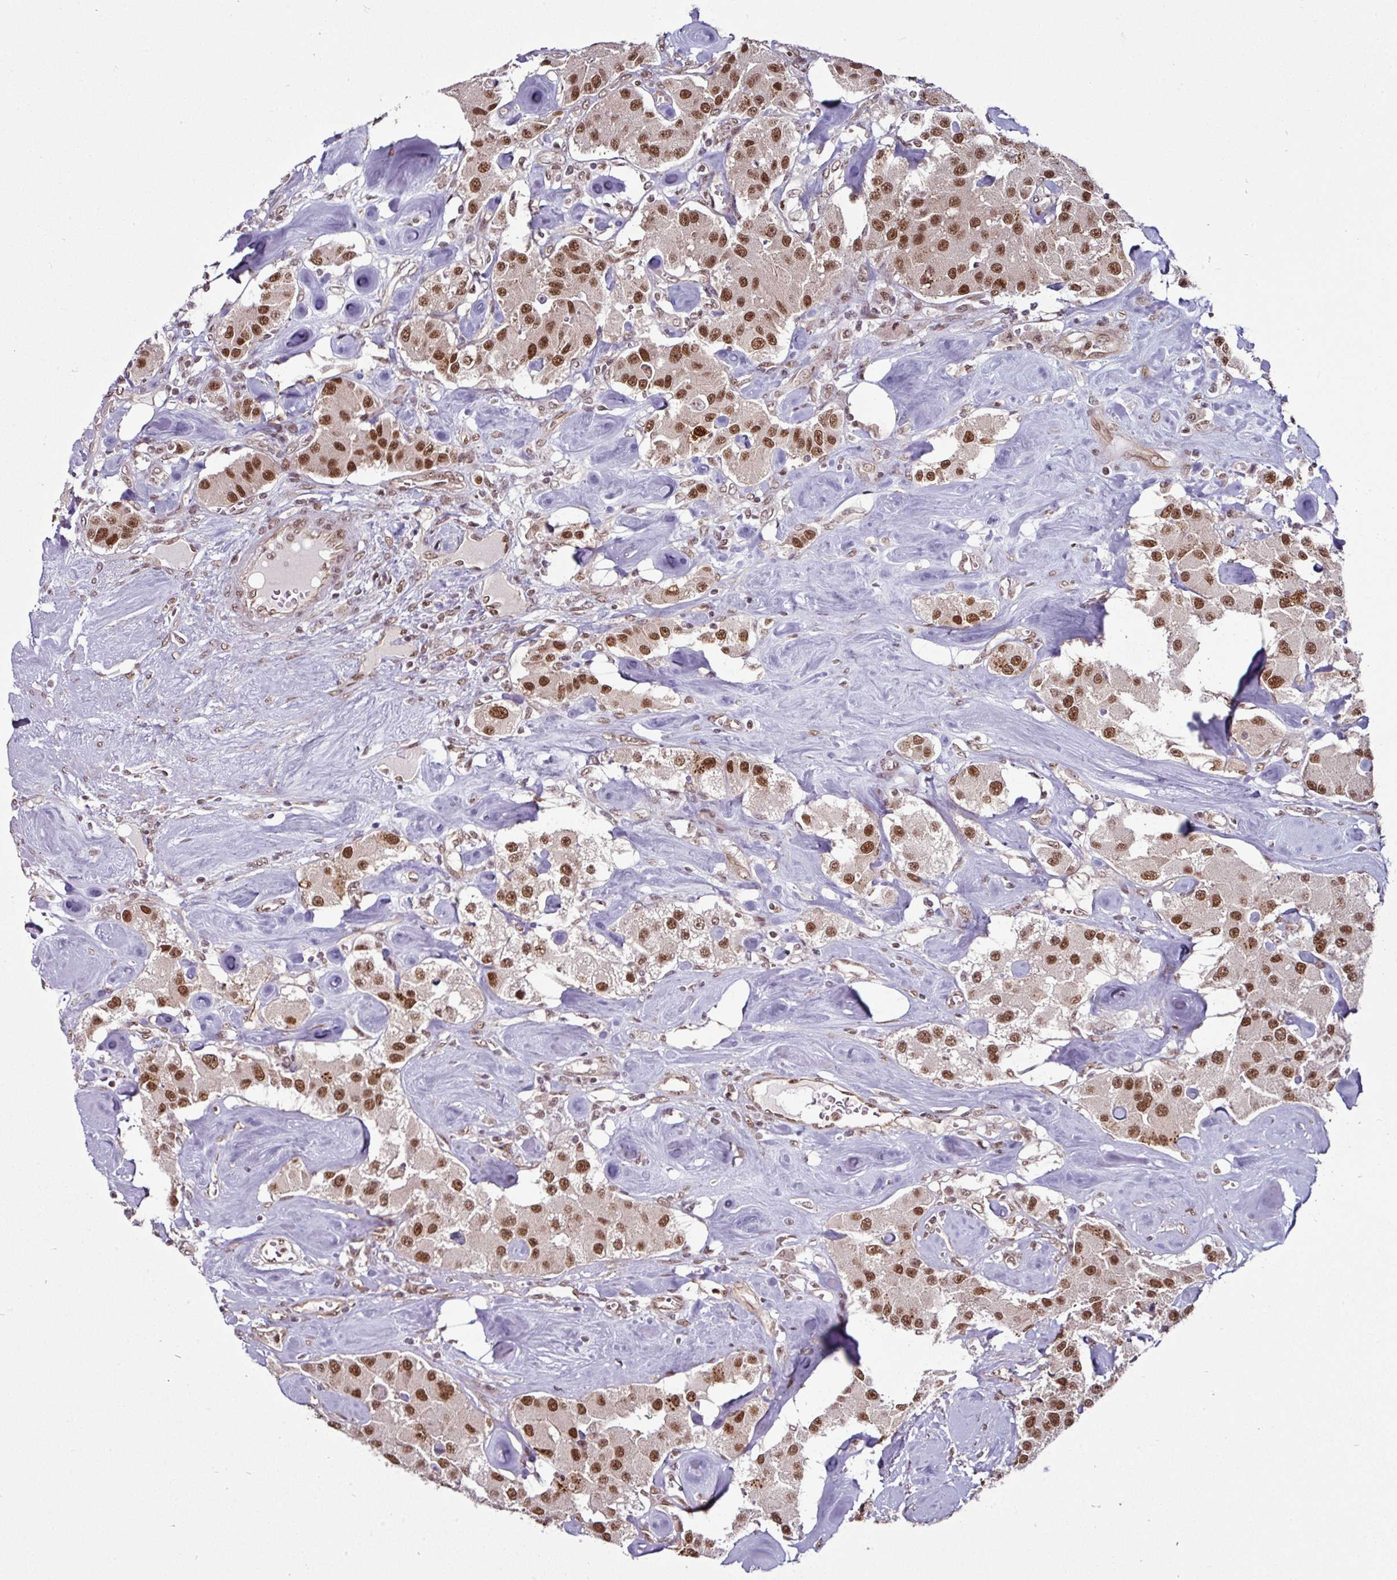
{"staining": {"intensity": "strong", "quantity": ">75%", "location": "nuclear"}, "tissue": "carcinoid", "cell_type": "Tumor cells", "image_type": "cancer", "snomed": [{"axis": "morphology", "description": "Carcinoid, malignant, NOS"}, {"axis": "topography", "description": "Pancreas"}], "caption": "Tumor cells show high levels of strong nuclear expression in about >75% of cells in human carcinoid. (Brightfield microscopy of DAB IHC at high magnification).", "gene": "MORF4L2", "patient": {"sex": "male", "age": 41}}